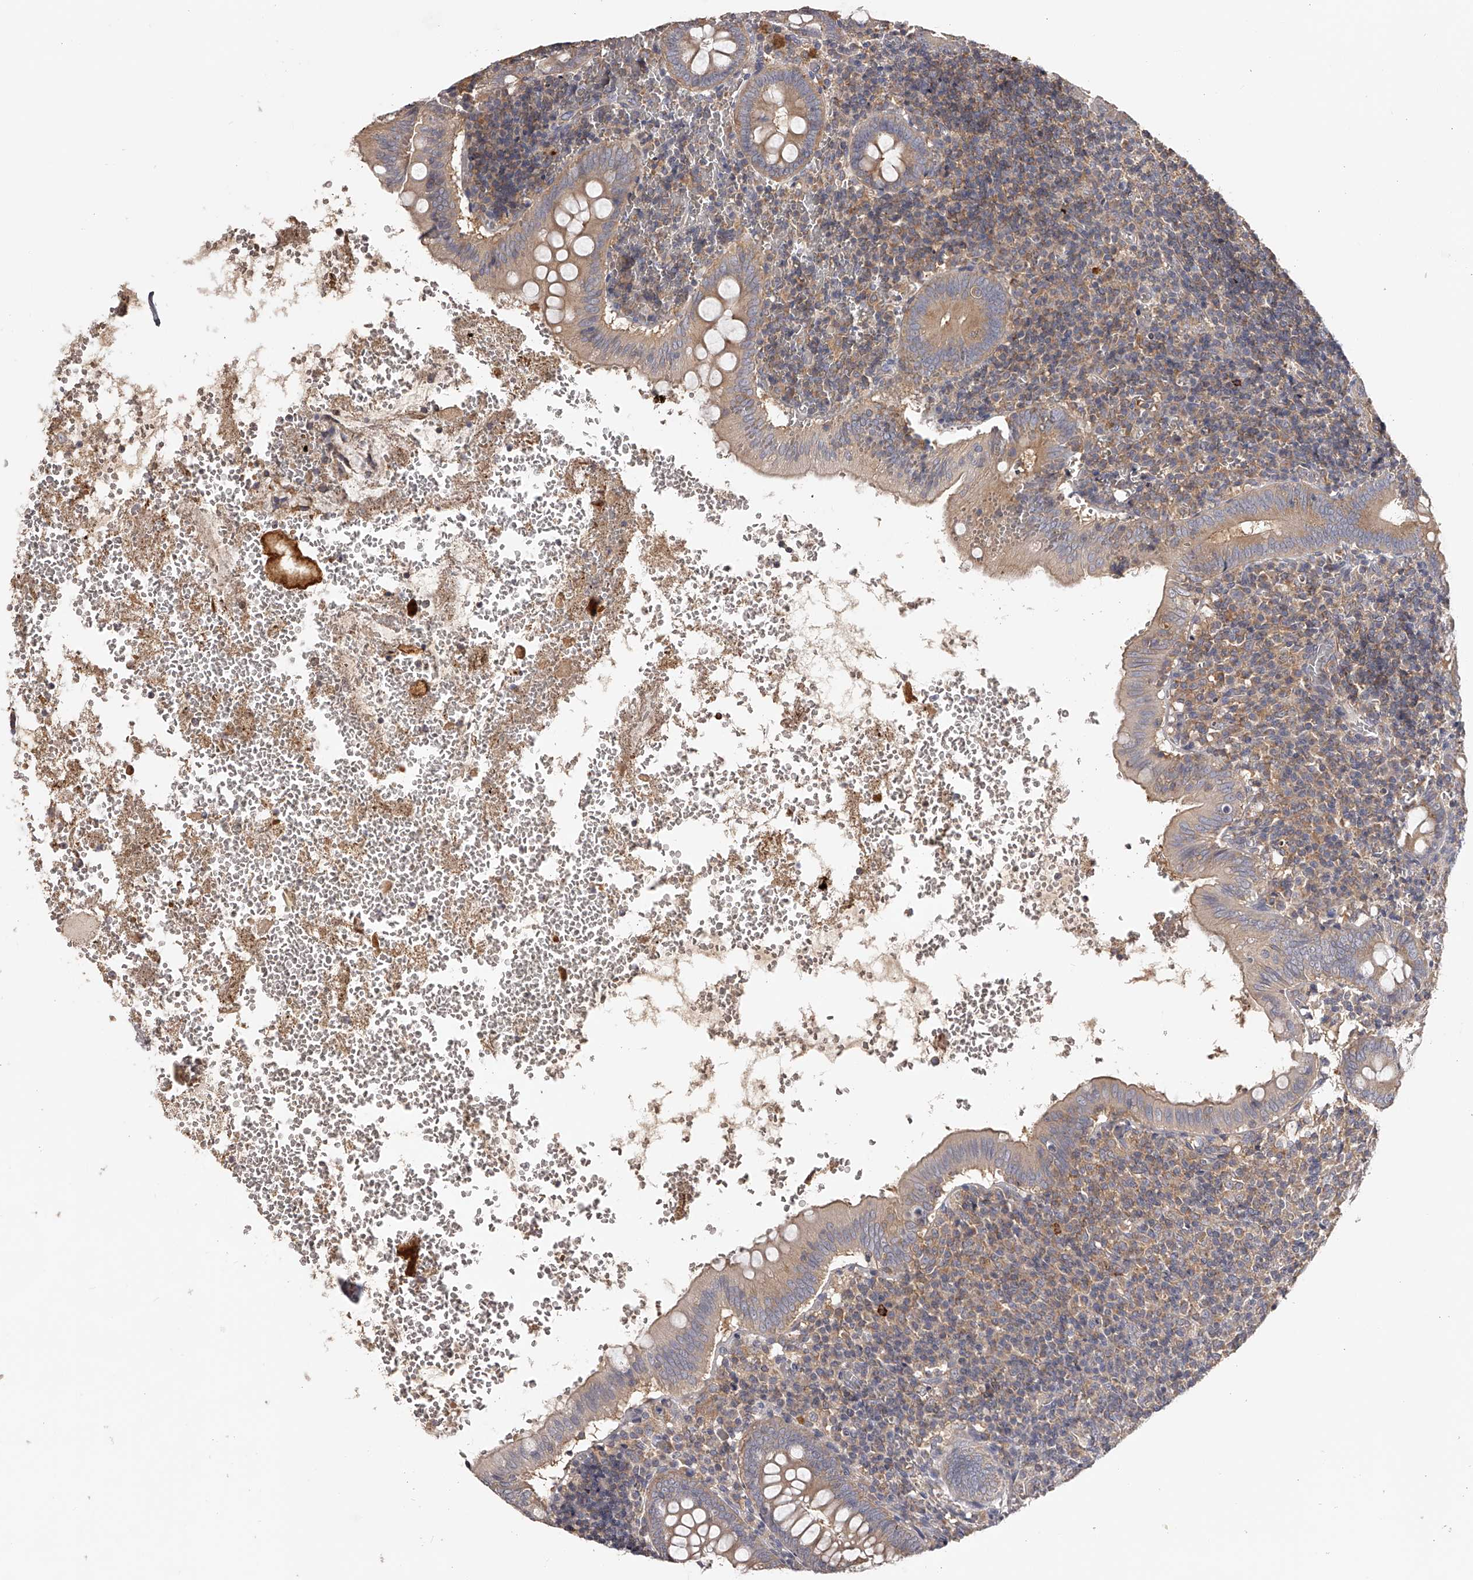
{"staining": {"intensity": "moderate", "quantity": "<25%", "location": "cytoplasmic/membranous"}, "tissue": "appendix", "cell_type": "Glandular cells", "image_type": "normal", "snomed": [{"axis": "morphology", "description": "Normal tissue, NOS"}, {"axis": "topography", "description": "Appendix"}], "caption": "Benign appendix exhibits moderate cytoplasmic/membranous expression in about <25% of glandular cells The protein of interest is shown in brown color, while the nuclei are stained blue..", "gene": "TNN", "patient": {"sex": "male", "age": 8}}